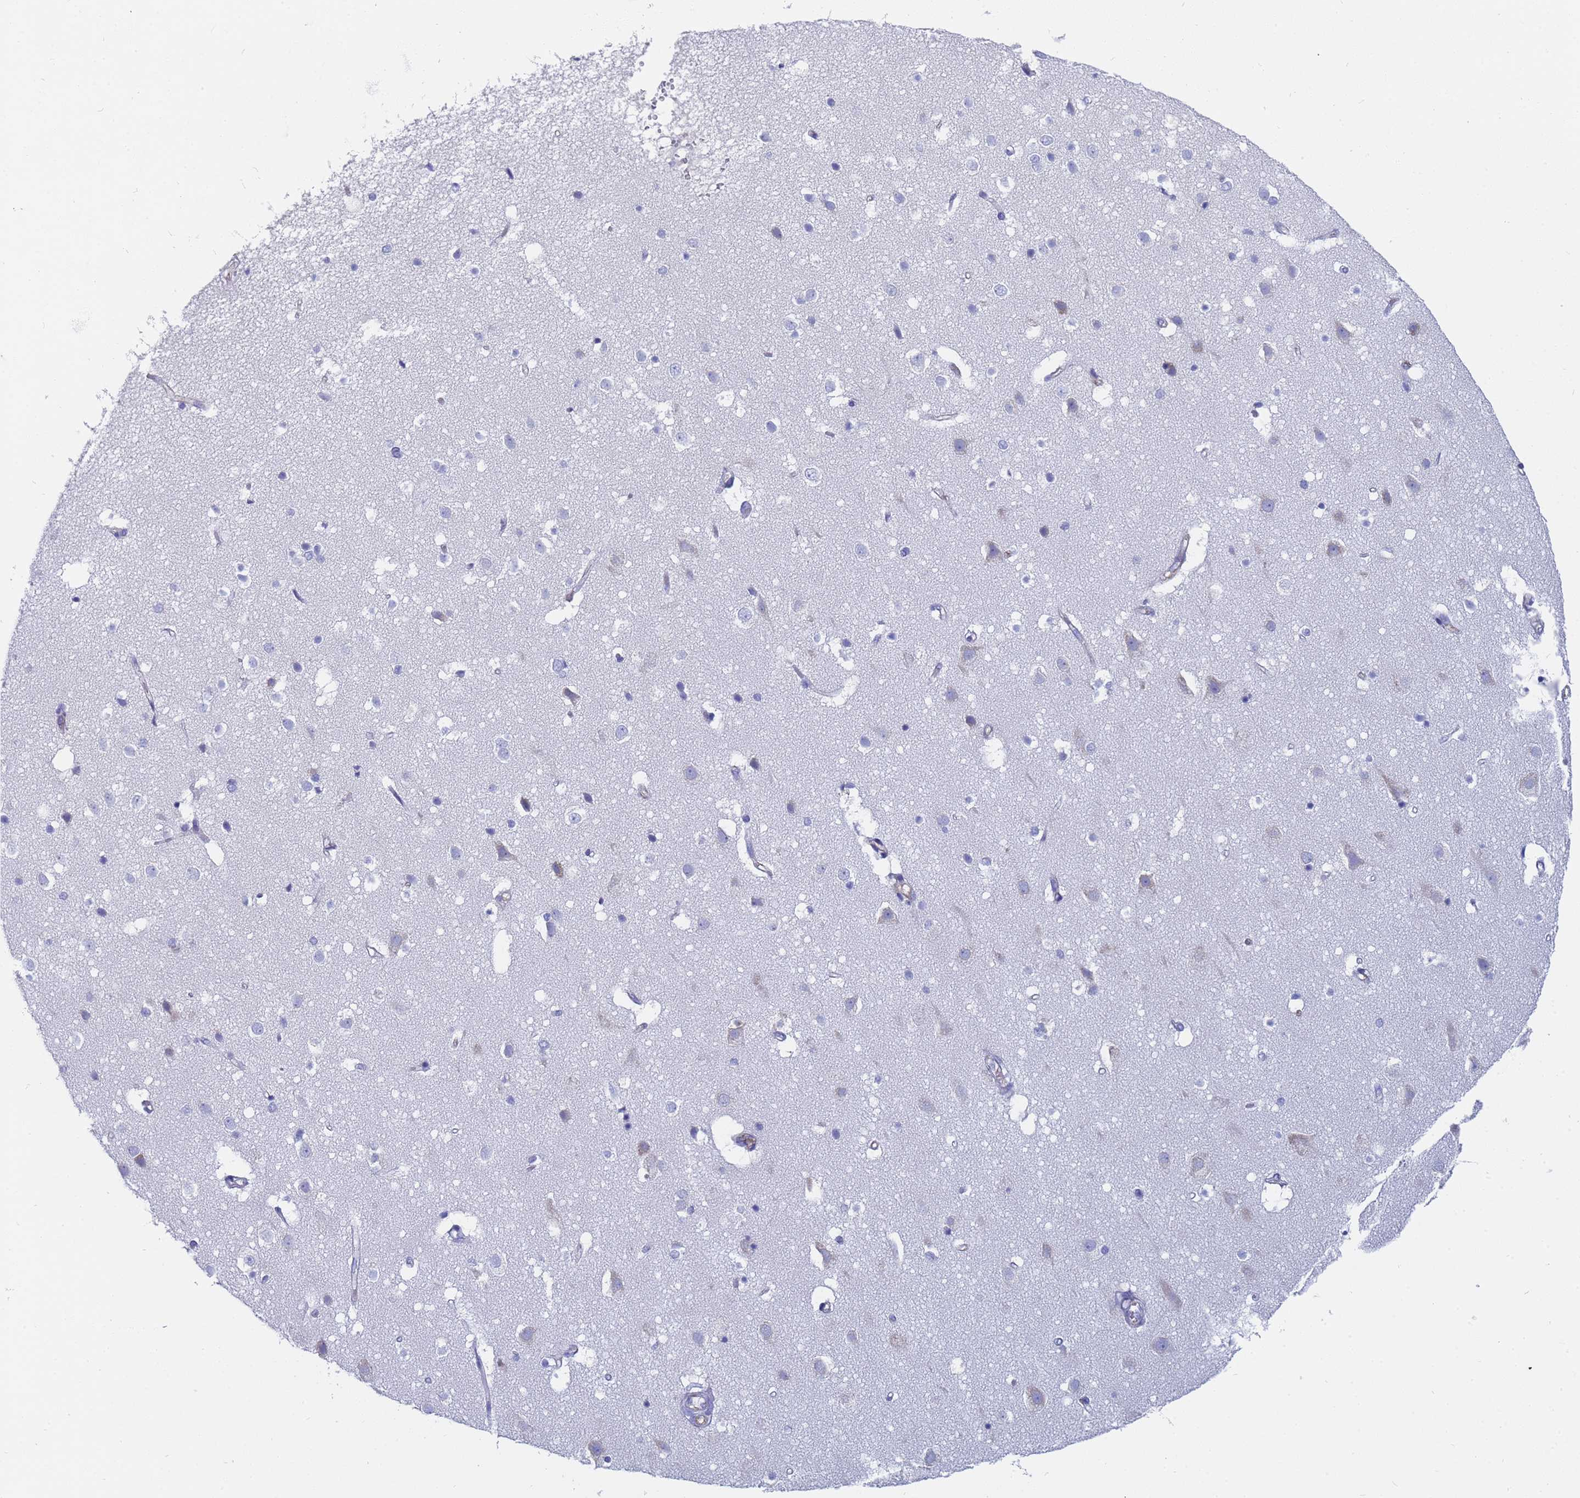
{"staining": {"intensity": "negative", "quantity": "none", "location": "none"}, "tissue": "cerebral cortex", "cell_type": "Endothelial cells", "image_type": "normal", "snomed": [{"axis": "morphology", "description": "Normal tissue, NOS"}, {"axis": "topography", "description": "Cerebral cortex"}], "caption": "Immunohistochemical staining of benign cerebral cortex exhibits no significant positivity in endothelial cells.", "gene": "TM4SF4", "patient": {"sex": "male", "age": 54}}